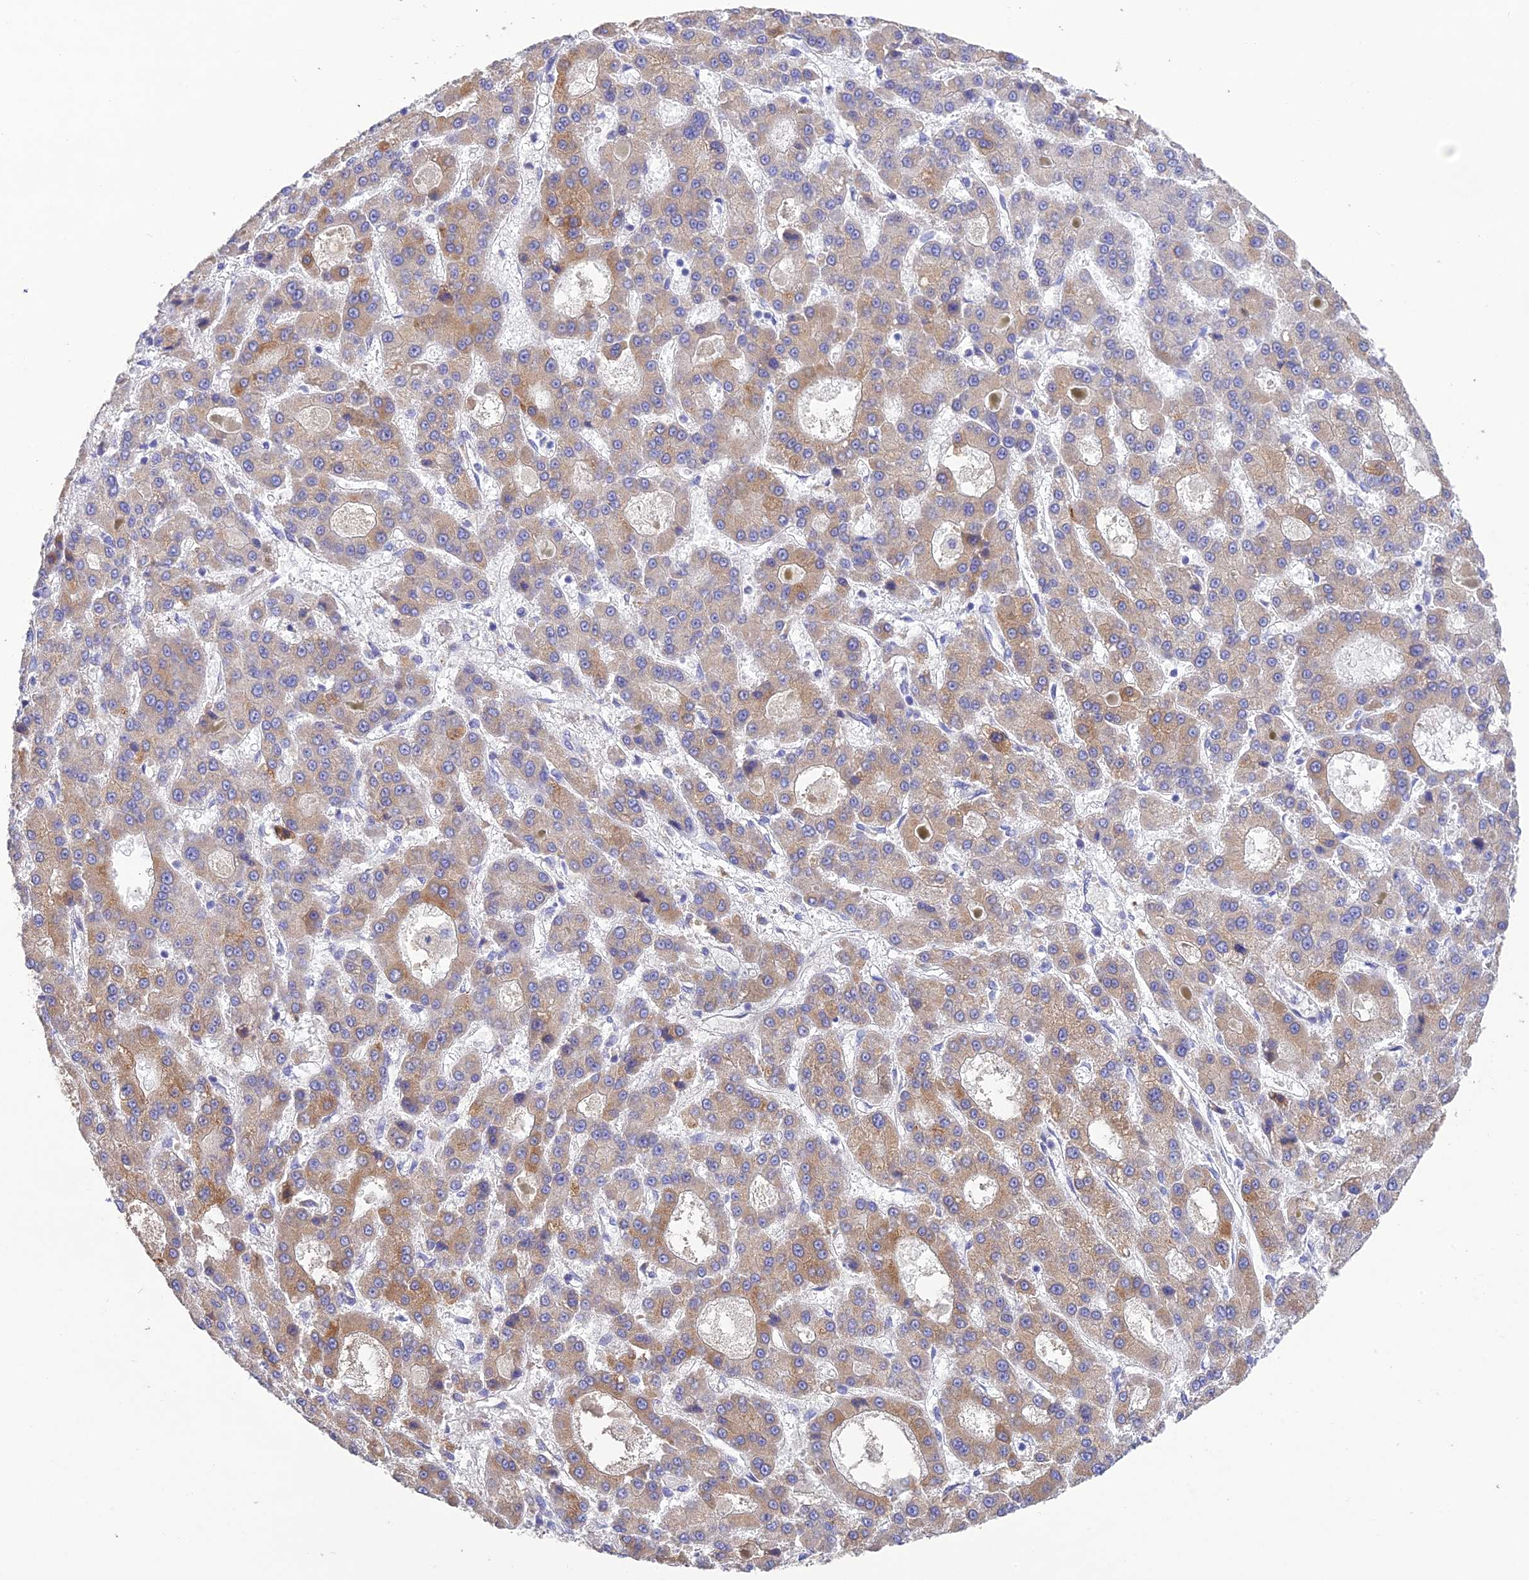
{"staining": {"intensity": "moderate", "quantity": "25%-75%", "location": "cytoplasmic/membranous"}, "tissue": "liver cancer", "cell_type": "Tumor cells", "image_type": "cancer", "snomed": [{"axis": "morphology", "description": "Carcinoma, Hepatocellular, NOS"}, {"axis": "topography", "description": "Liver"}], "caption": "This is an image of IHC staining of liver hepatocellular carcinoma, which shows moderate staining in the cytoplasmic/membranous of tumor cells.", "gene": "HSD17B2", "patient": {"sex": "male", "age": 70}}